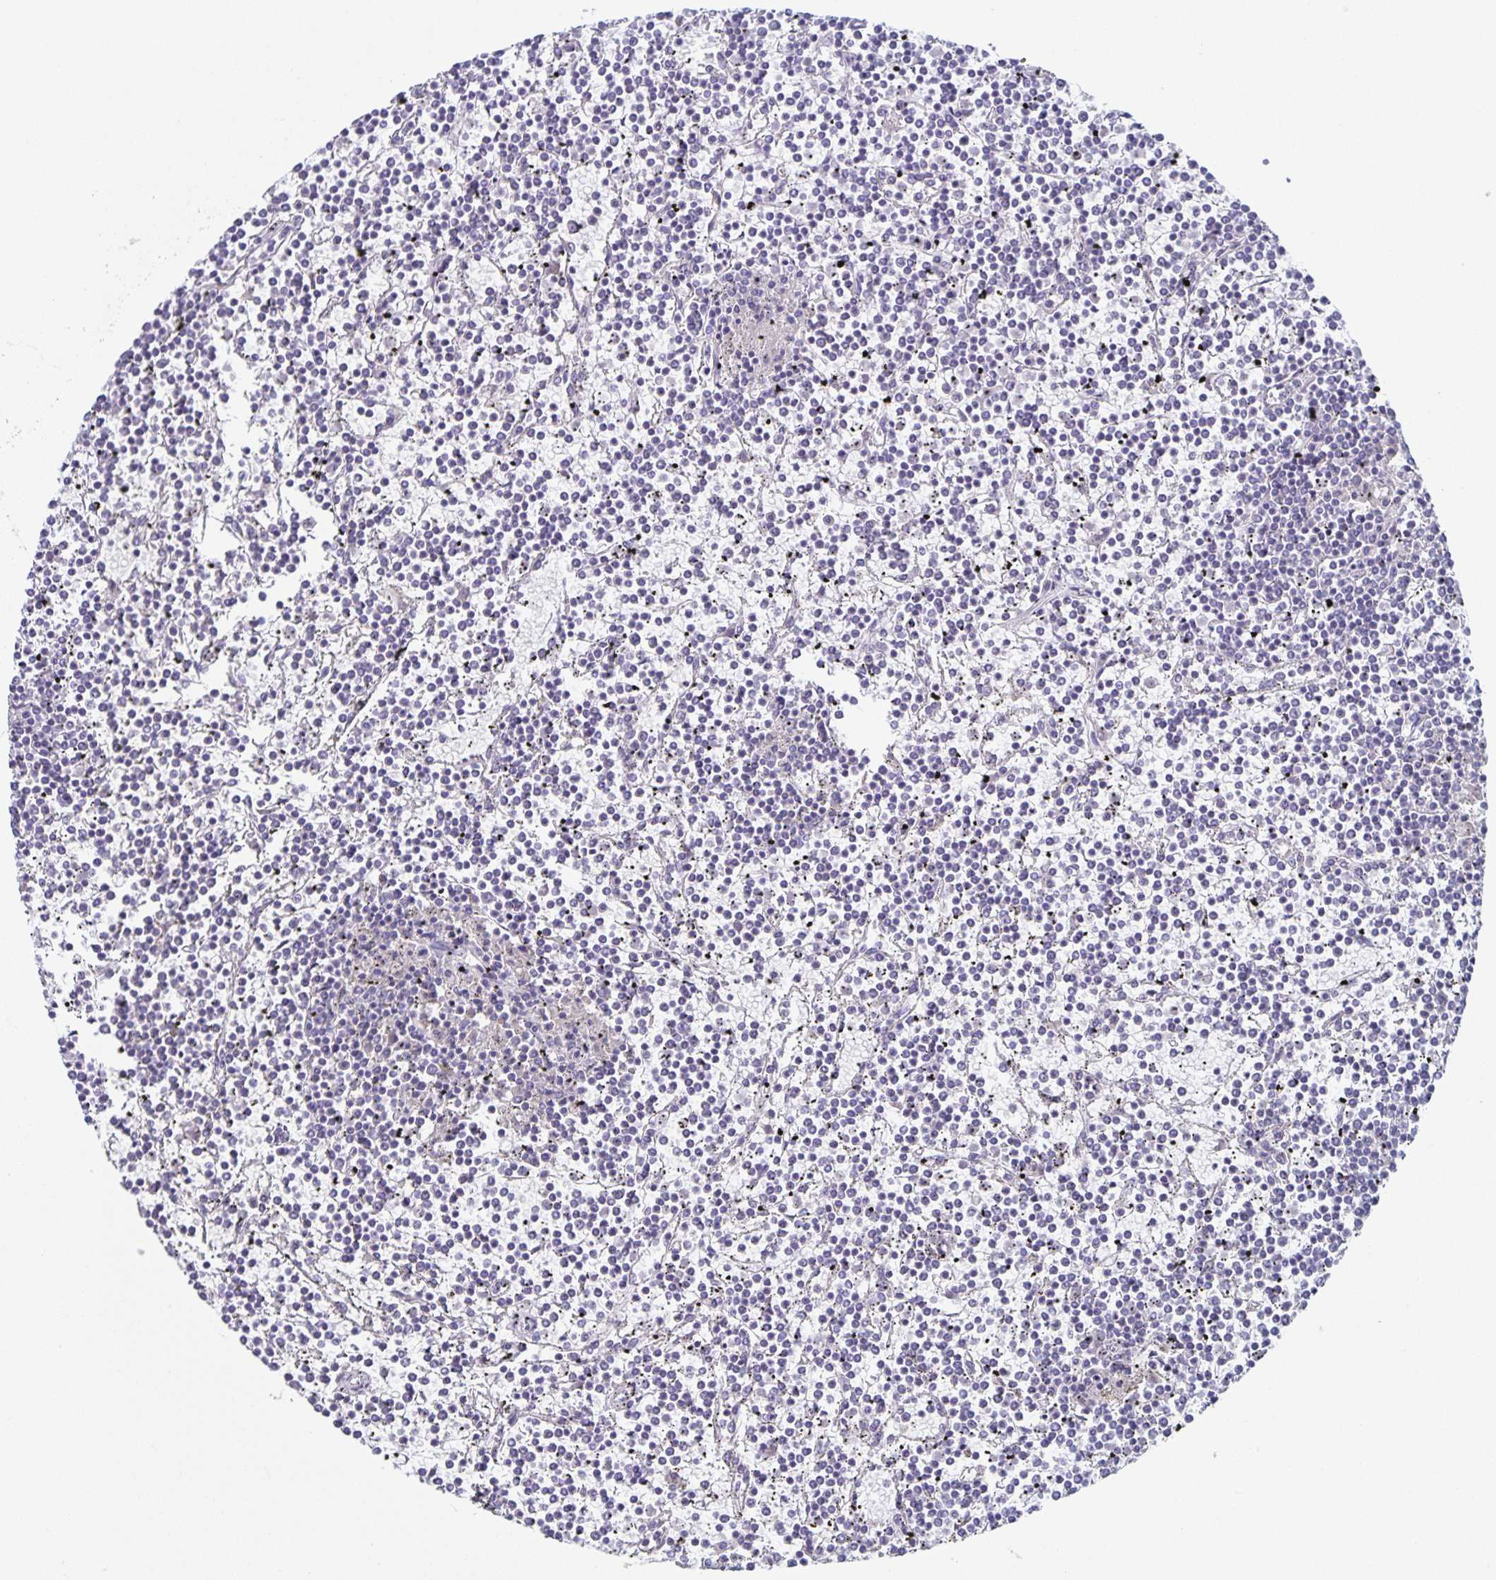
{"staining": {"intensity": "negative", "quantity": "none", "location": "none"}, "tissue": "lymphoma", "cell_type": "Tumor cells", "image_type": "cancer", "snomed": [{"axis": "morphology", "description": "Malignant lymphoma, non-Hodgkin's type, Low grade"}, {"axis": "topography", "description": "Spleen"}], "caption": "Immunohistochemistry (IHC) of low-grade malignant lymphoma, non-Hodgkin's type shows no expression in tumor cells. (DAB immunohistochemistry visualized using brightfield microscopy, high magnification).", "gene": "RPL36A", "patient": {"sex": "female", "age": 19}}